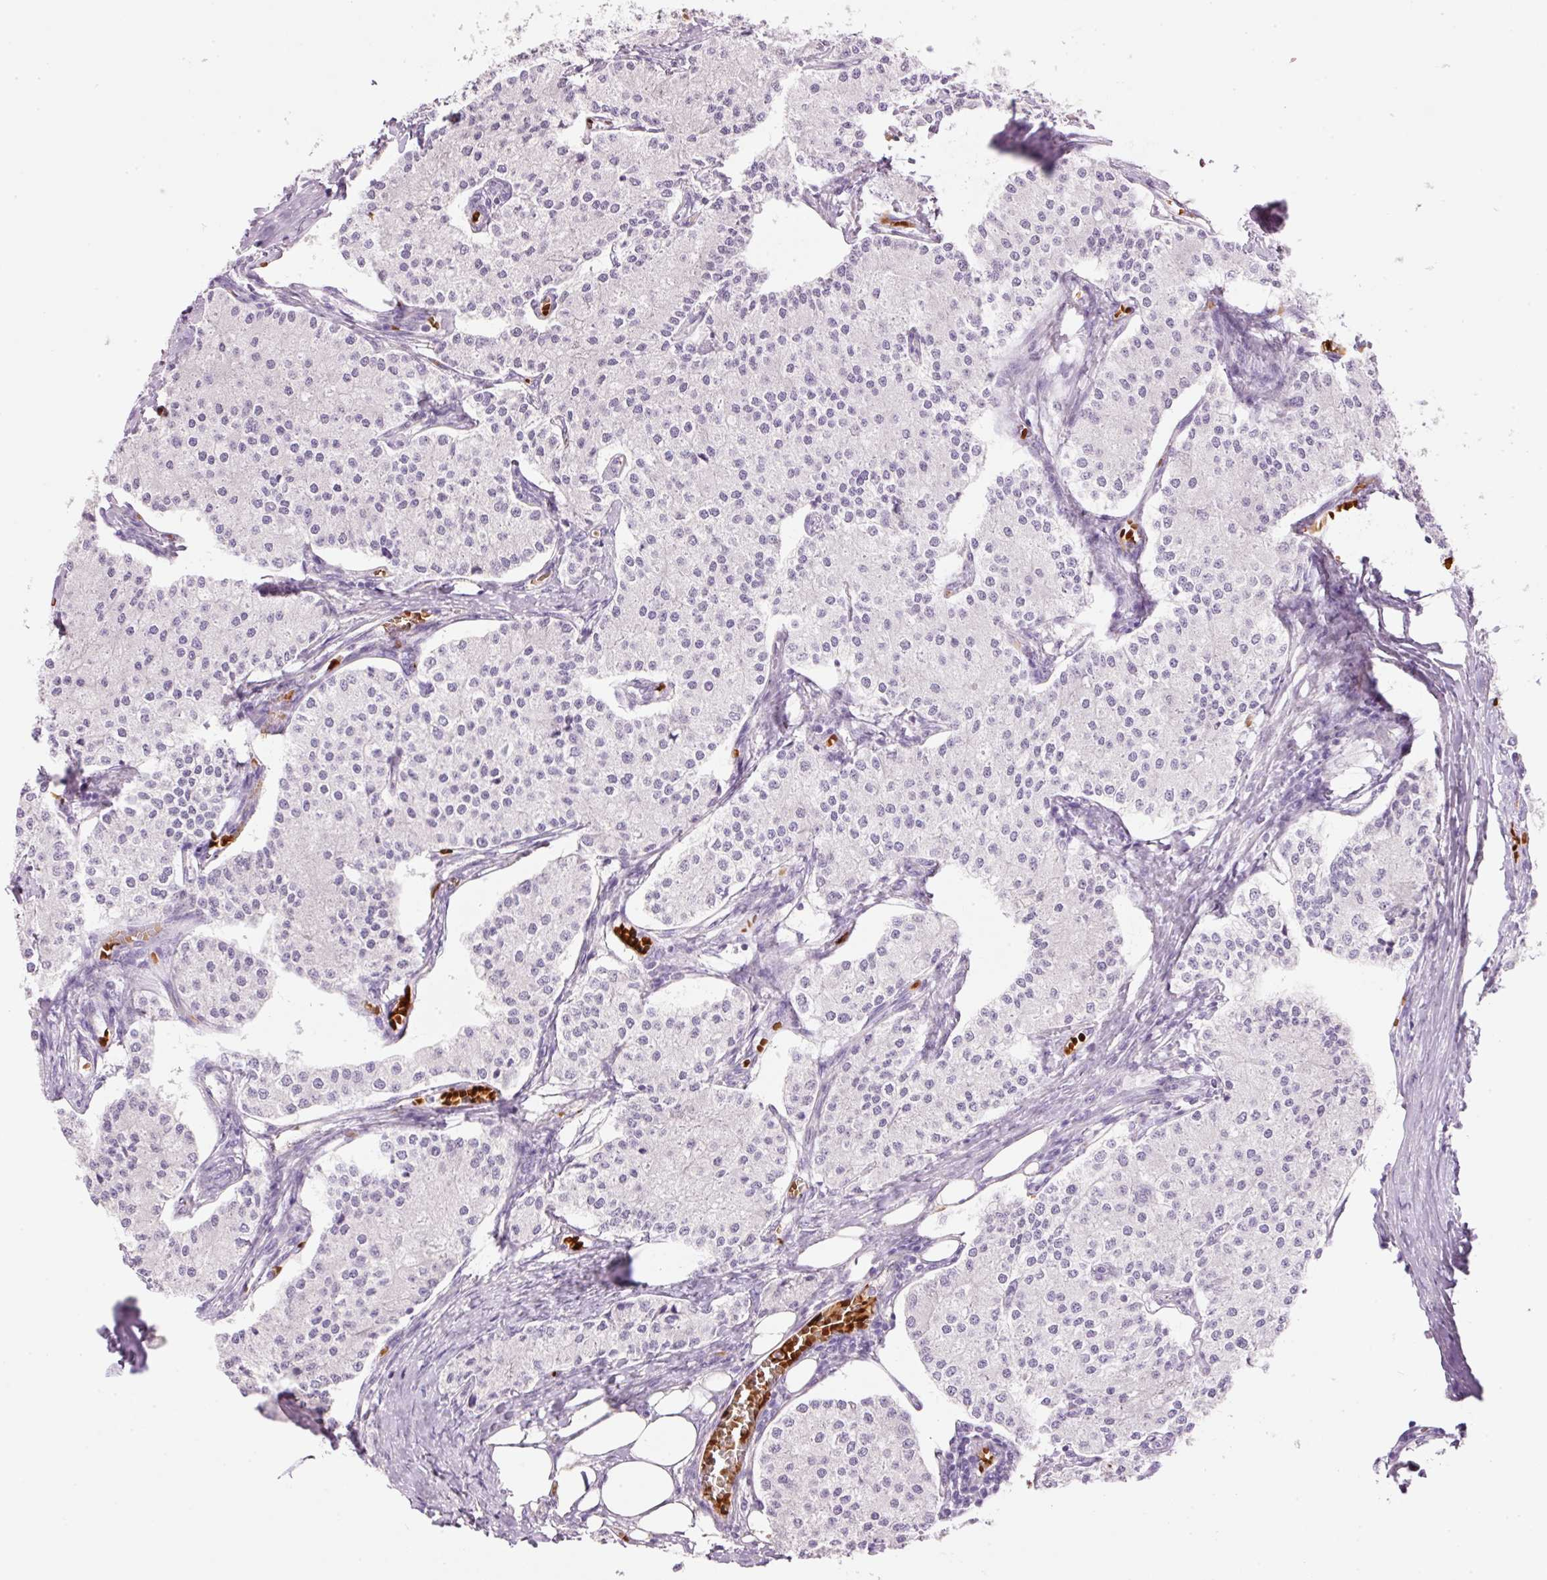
{"staining": {"intensity": "negative", "quantity": "none", "location": "none"}, "tissue": "carcinoid", "cell_type": "Tumor cells", "image_type": "cancer", "snomed": [{"axis": "morphology", "description": "Carcinoid, malignant, NOS"}, {"axis": "topography", "description": "Colon"}], "caption": "Carcinoid (malignant) stained for a protein using immunohistochemistry (IHC) demonstrates no staining tumor cells.", "gene": "LY6G6D", "patient": {"sex": "female", "age": 52}}